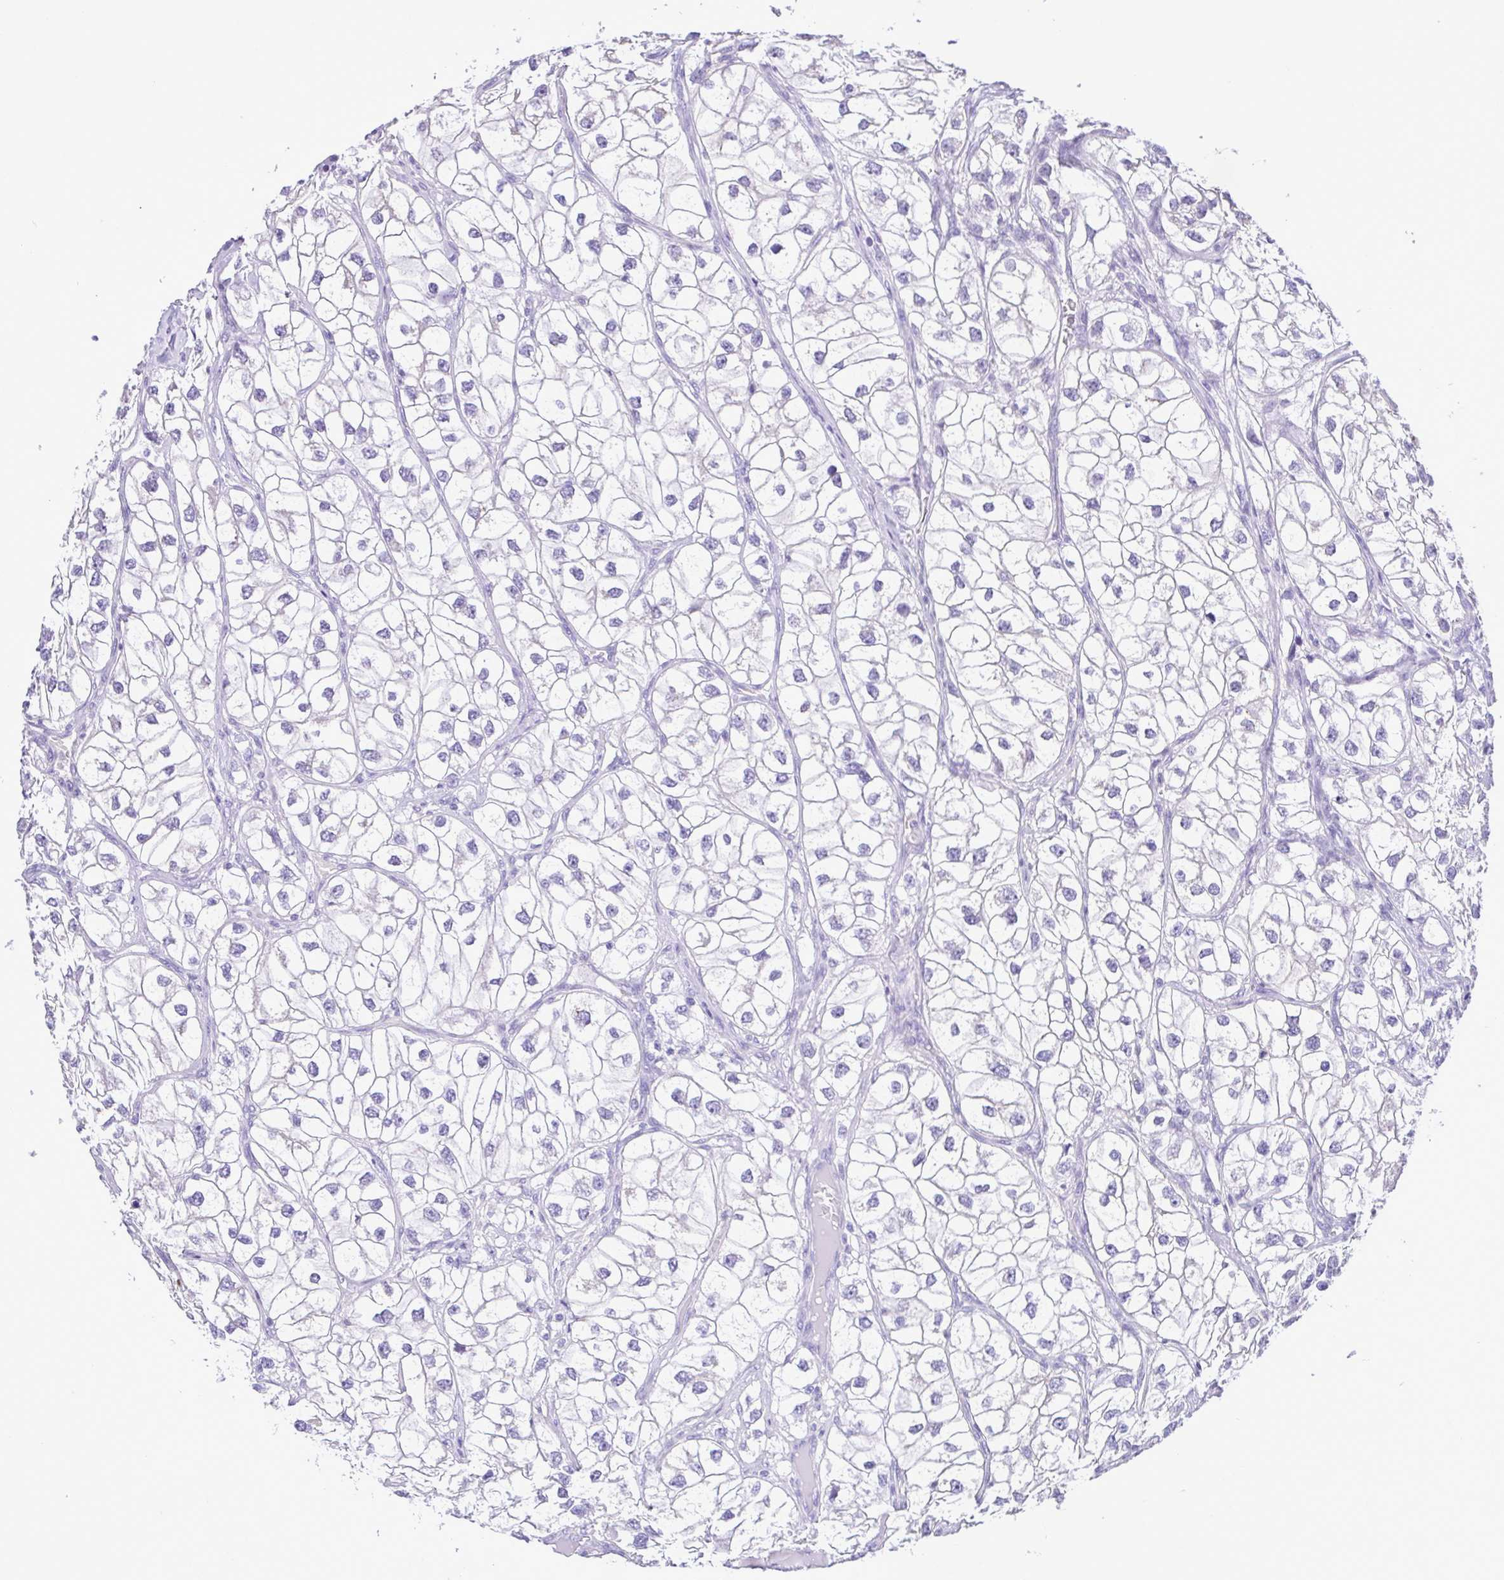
{"staining": {"intensity": "negative", "quantity": "none", "location": "none"}, "tissue": "renal cancer", "cell_type": "Tumor cells", "image_type": "cancer", "snomed": [{"axis": "morphology", "description": "Adenocarcinoma, NOS"}, {"axis": "topography", "description": "Kidney"}], "caption": "A histopathology image of renal cancer (adenocarcinoma) stained for a protein reveals no brown staining in tumor cells.", "gene": "CBY2", "patient": {"sex": "male", "age": 59}}